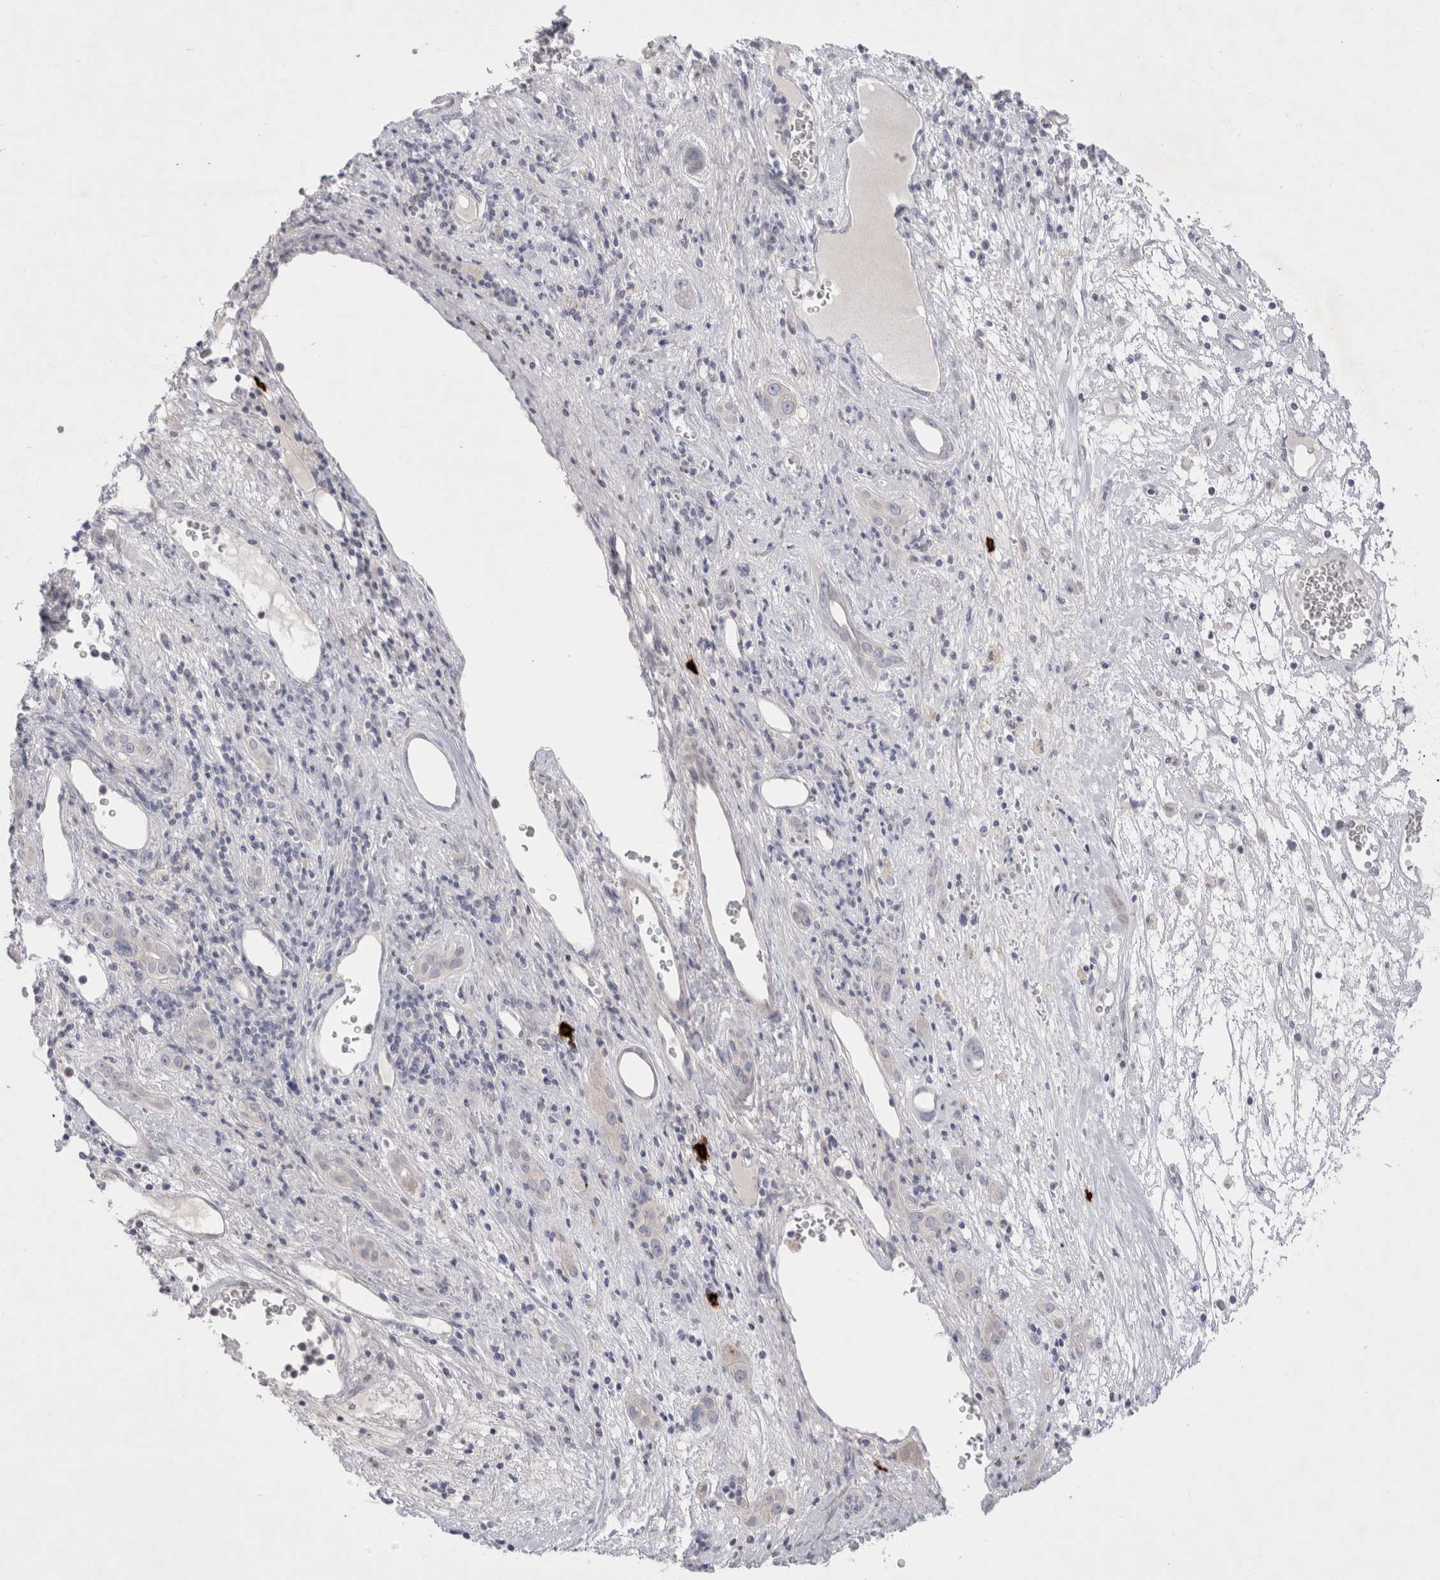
{"staining": {"intensity": "negative", "quantity": "none", "location": "none"}, "tissue": "liver cancer", "cell_type": "Tumor cells", "image_type": "cancer", "snomed": [{"axis": "morphology", "description": "Carcinoma, Hepatocellular, NOS"}, {"axis": "topography", "description": "Liver"}], "caption": "Tumor cells are negative for brown protein staining in liver hepatocellular carcinoma.", "gene": "SPINK2", "patient": {"sex": "female", "age": 73}}